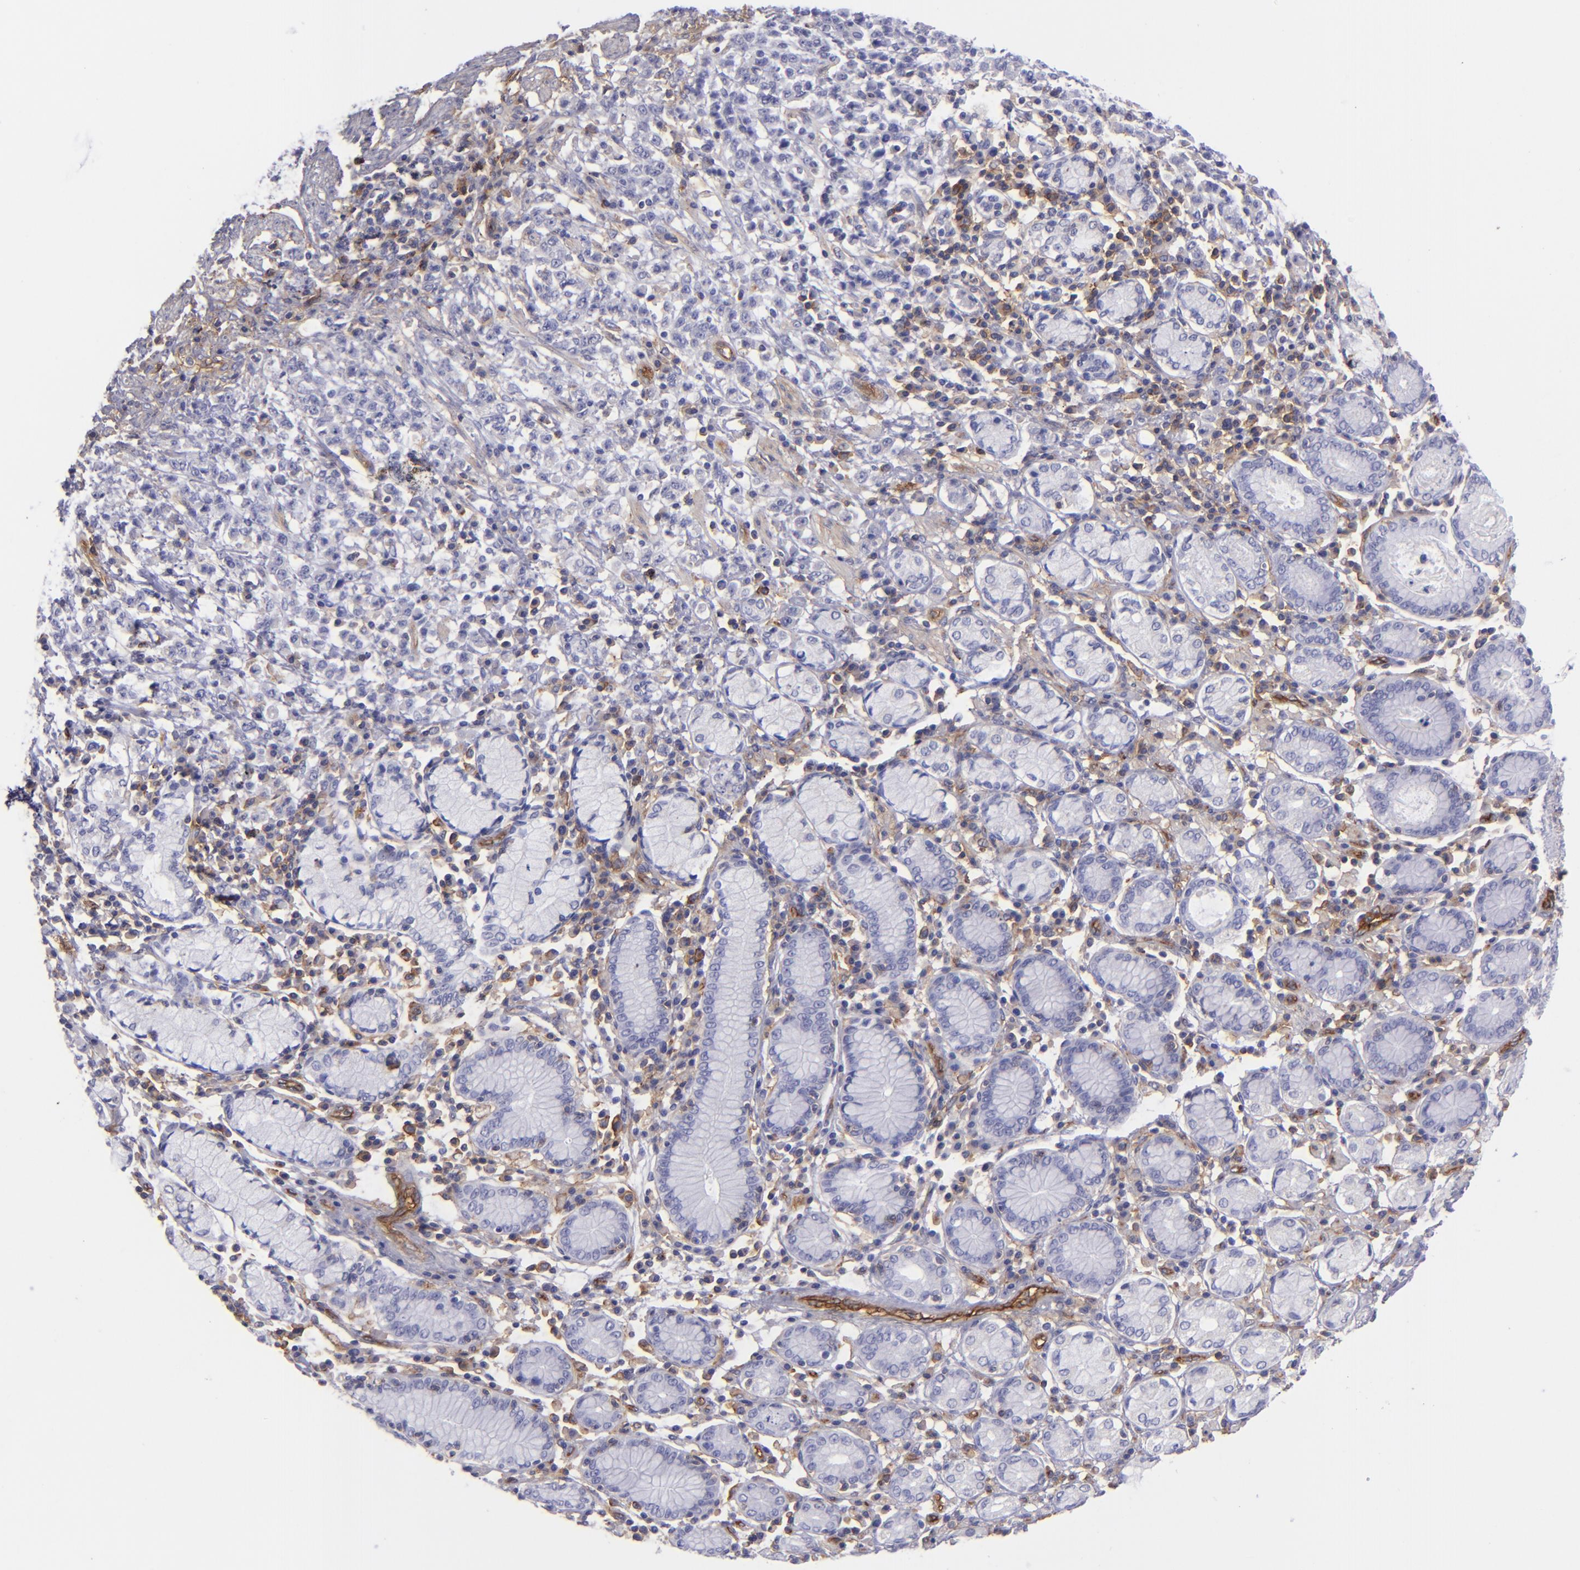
{"staining": {"intensity": "negative", "quantity": "none", "location": "none"}, "tissue": "stomach cancer", "cell_type": "Tumor cells", "image_type": "cancer", "snomed": [{"axis": "morphology", "description": "Adenocarcinoma, NOS"}, {"axis": "topography", "description": "Stomach, lower"}], "caption": "This is an immunohistochemistry histopathology image of stomach adenocarcinoma. There is no positivity in tumor cells.", "gene": "ENTPD1", "patient": {"sex": "male", "age": 88}}